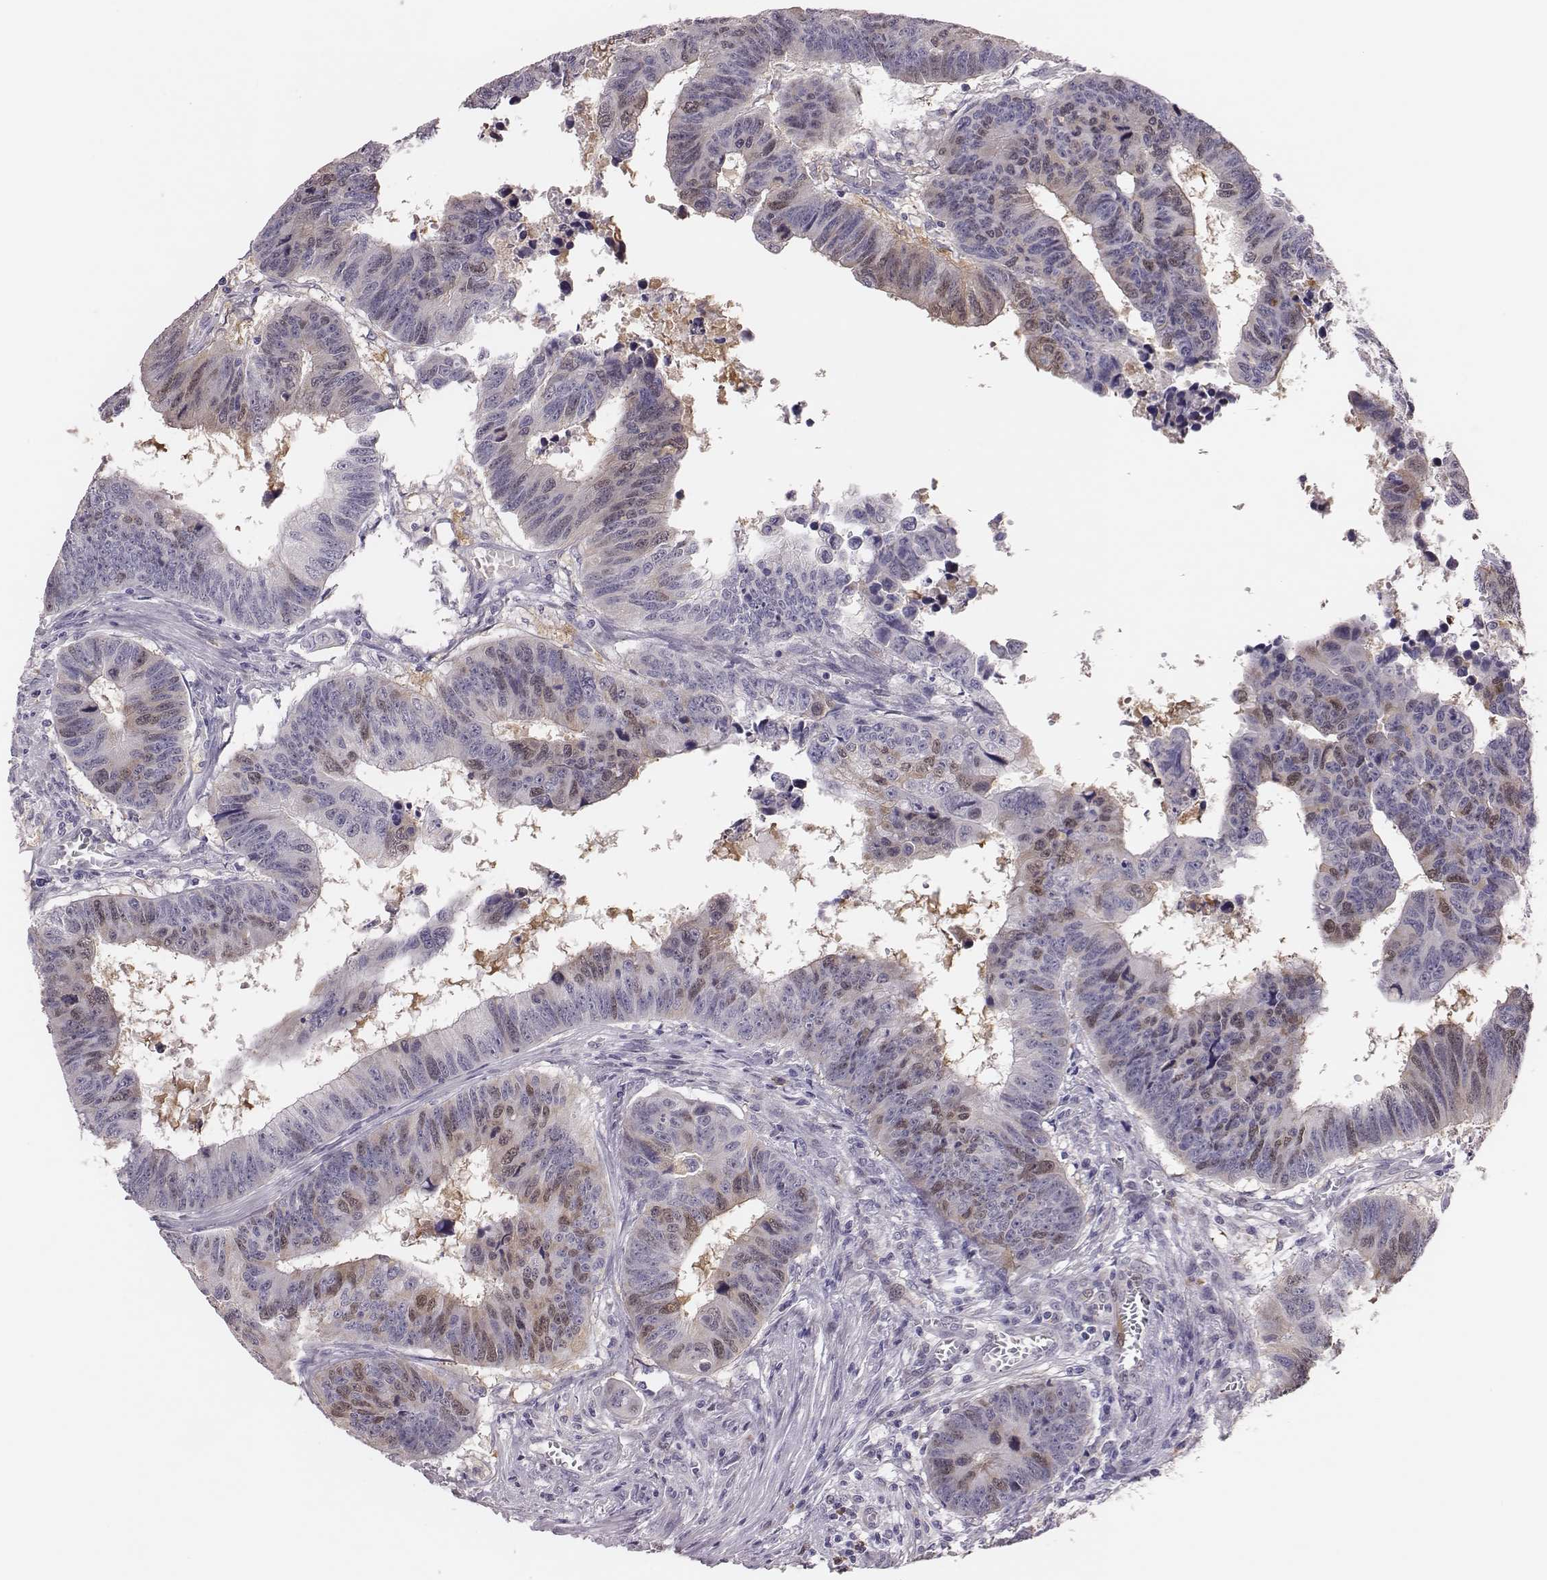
{"staining": {"intensity": "moderate", "quantity": "<25%", "location": "cytoplasmic/membranous,nuclear"}, "tissue": "colorectal cancer", "cell_type": "Tumor cells", "image_type": "cancer", "snomed": [{"axis": "morphology", "description": "Adenocarcinoma, NOS"}, {"axis": "topography", "description": "Rectum"}], "caption": "This is a micrograph of immunohistochemistry staining of adenocarcinoma (colorectal), which shows moderate positivity in the cytoplasmic/membranous and nuclear of tumor cells.", "gene": "PBK", "patient": {"sex": "female", "age": 85}}